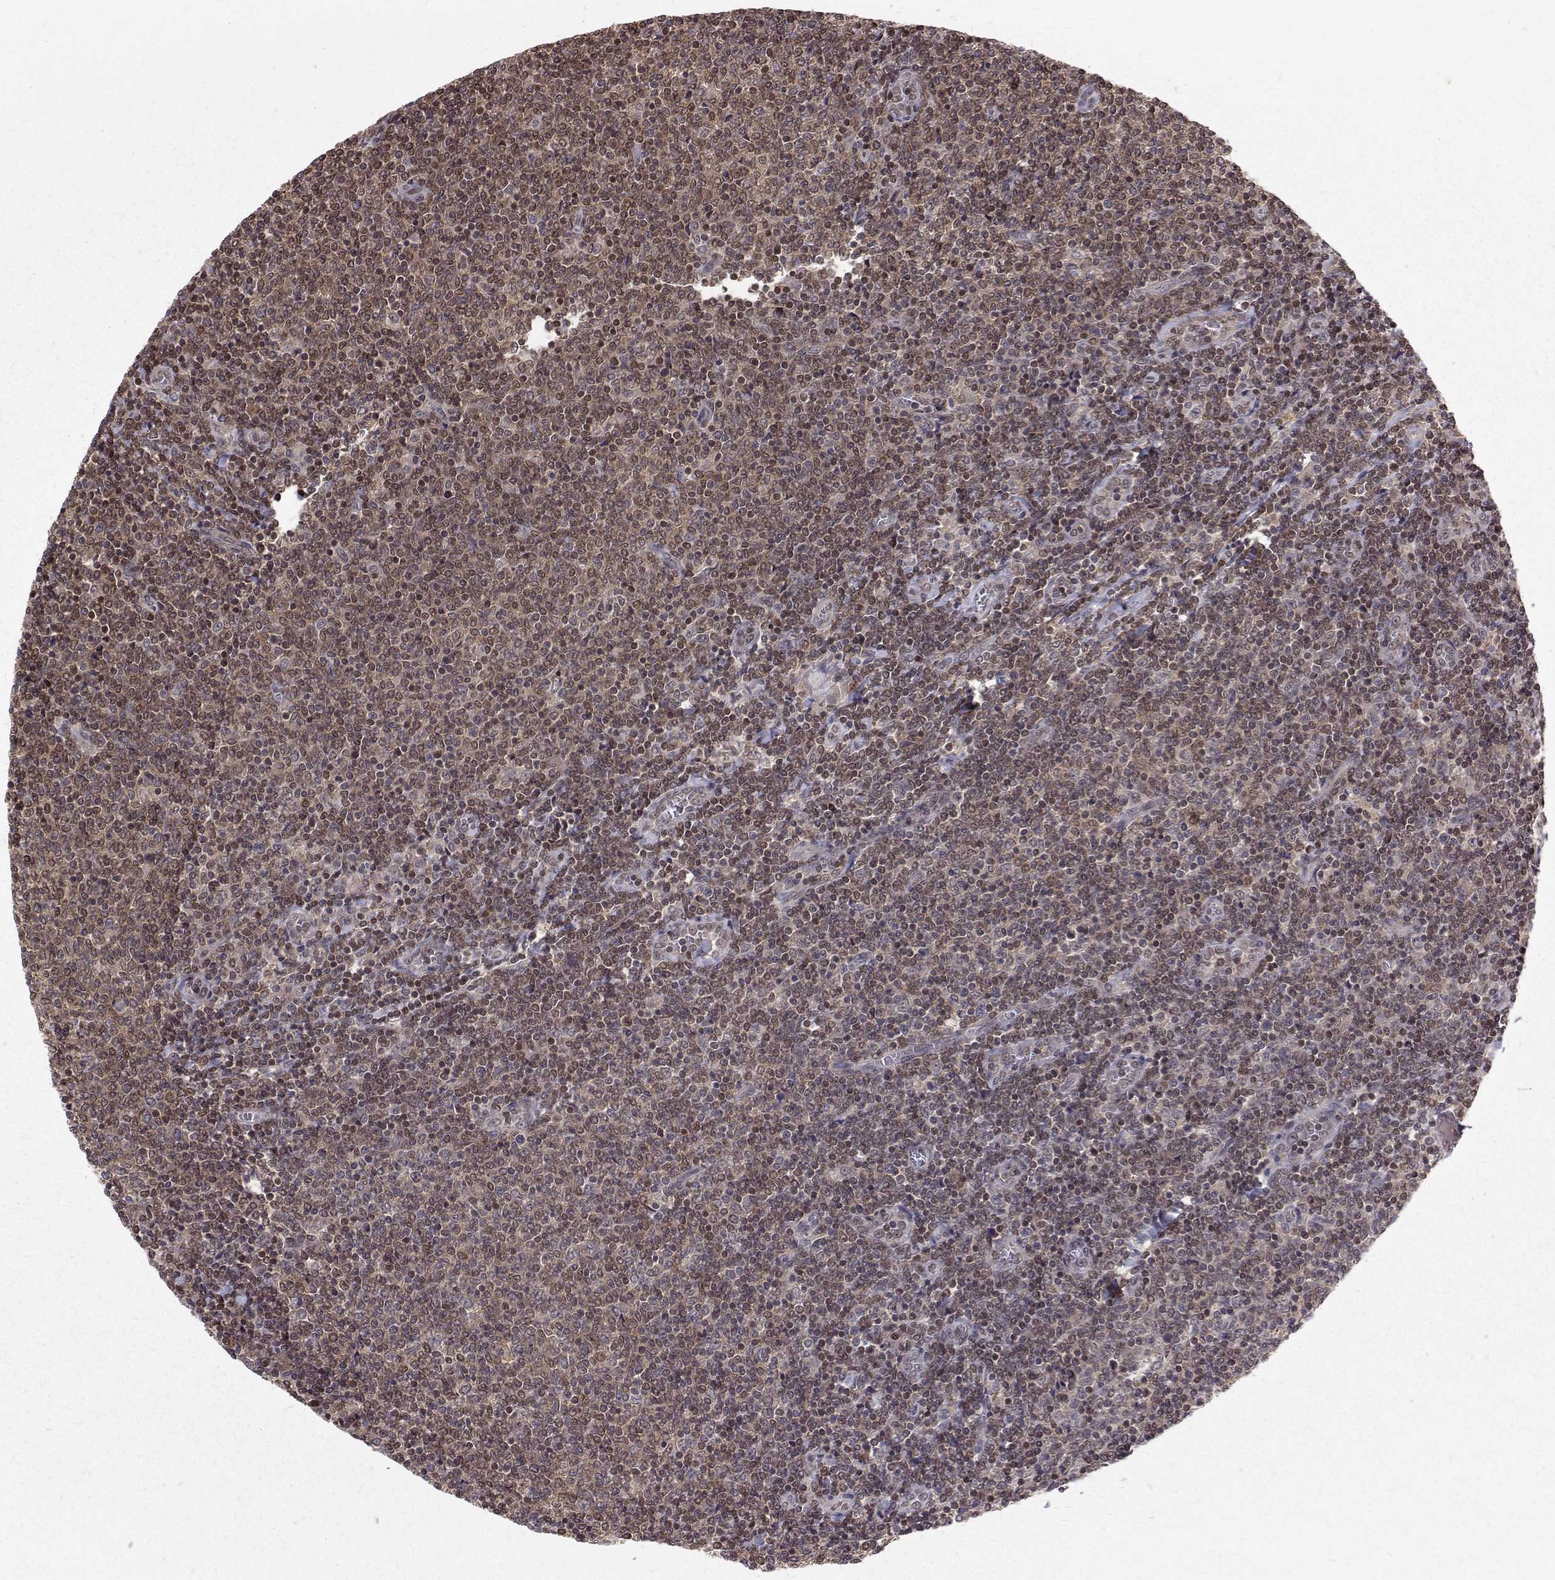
{"staining": {"intensity": "moderate", "quantity": ">75%", "location": "nuclear"}, "tissue": "lymphoma", "cell_type": "Tumor cells", "image_type": "cancer", "snomed": [{"axis": "morphology", "description": "Malignant lymphoma, non-Hodgkin's type, Low grade"}, {"axis": "topography", "description": "Lymph node"}], "caption": "Tumor cells display medium levels of moderate nuclear expression in approximately >75% of cells in human lymphoma.", "gene": "NIF3L1", "patient": {"sex": "male", "age": 52}}